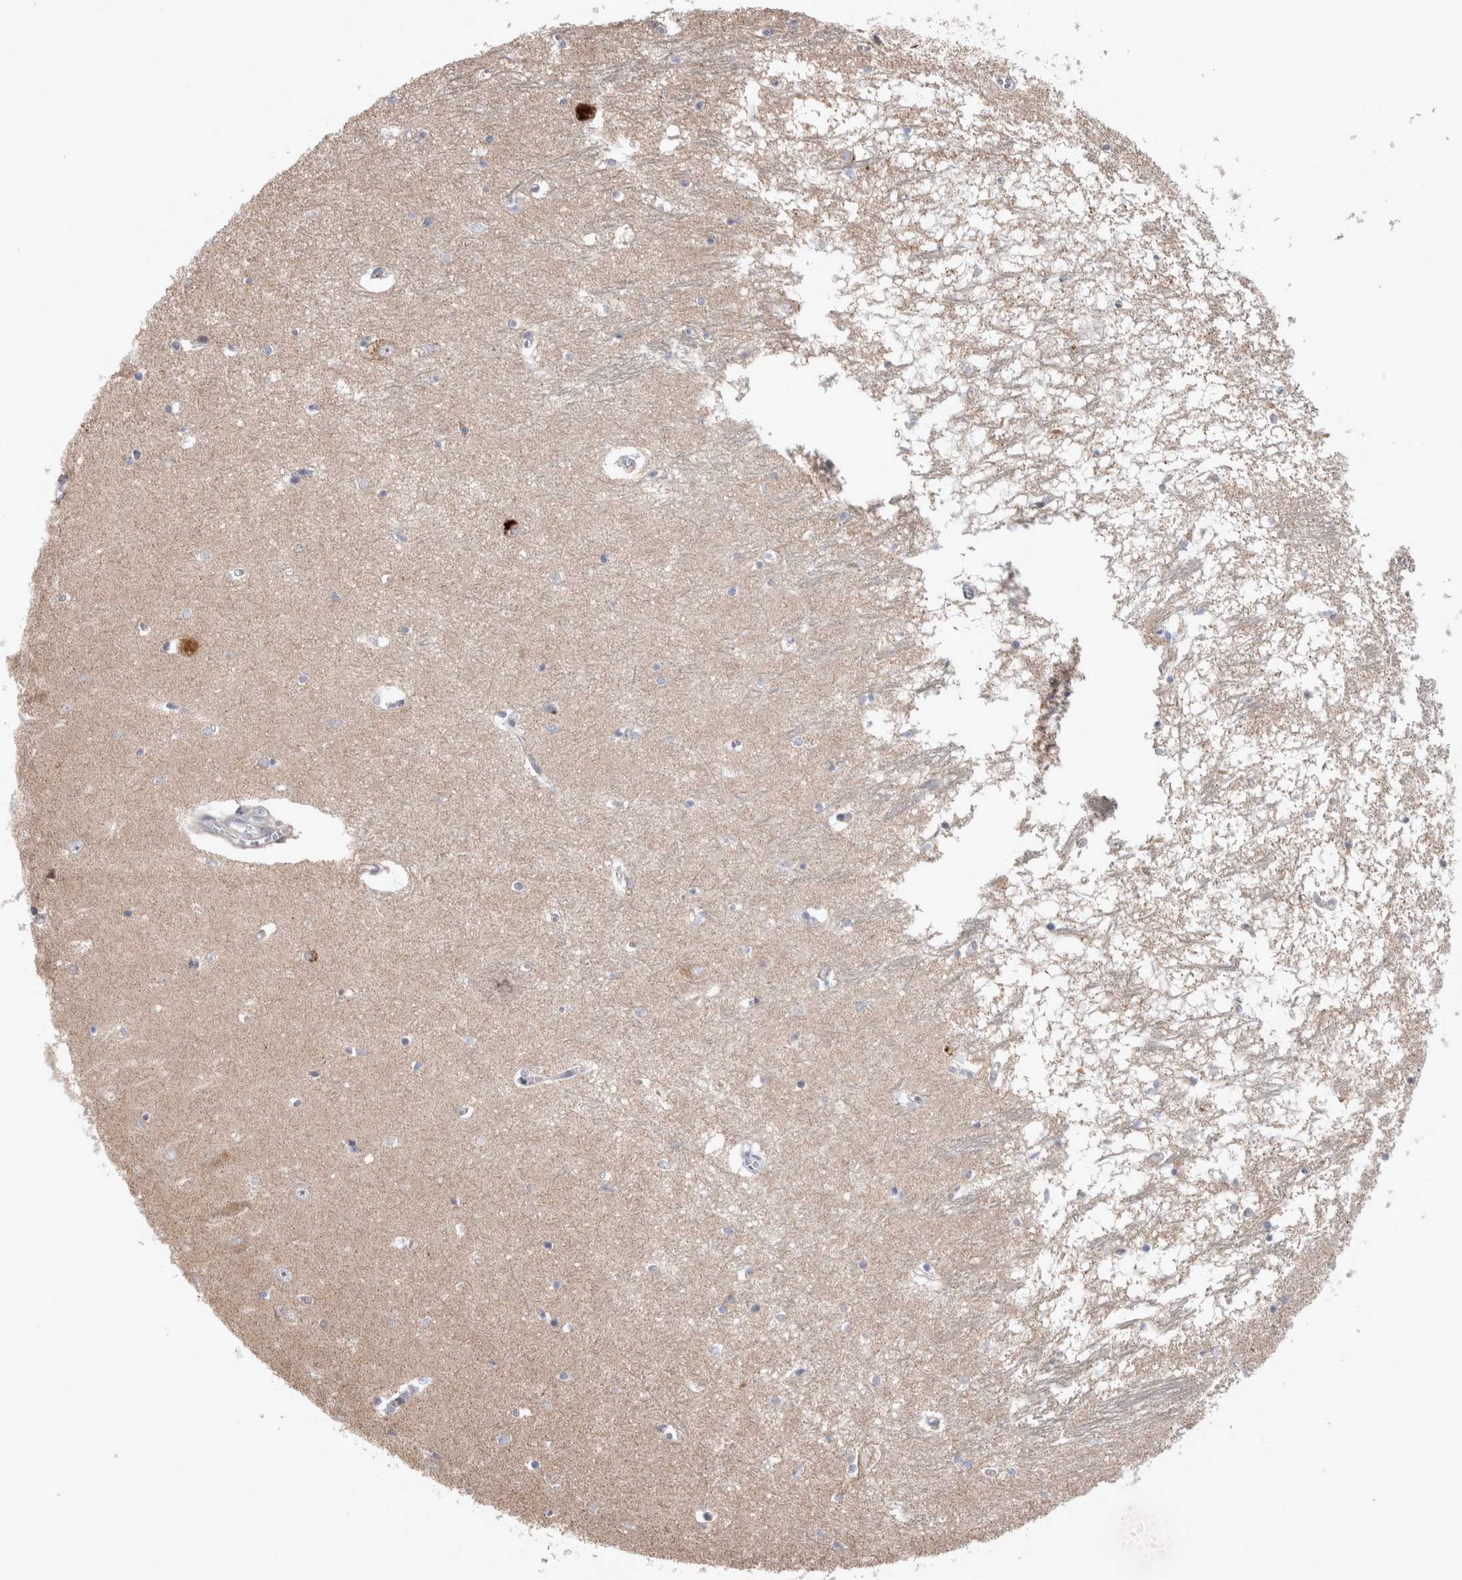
{"staining": {"intensity": "weak", "quantity": "<25%", "location": "cytoplasmic/membranous"}, "tissue": "hippocampus", "cell_type": "Glial cells", "image_type": "normal", "snomed": [{"axis": "morphology", "description": "Normal tissue, NOS"}, {"axis": "topography", "description": "Hippocampus"}], "caption": "This is an immunohistochemistry (IHC) histopathology image of normal hippocampus. There is no positivity in glial cells.", "gene": "SCO1", "patient": {"sex": "male", "age": 70}}